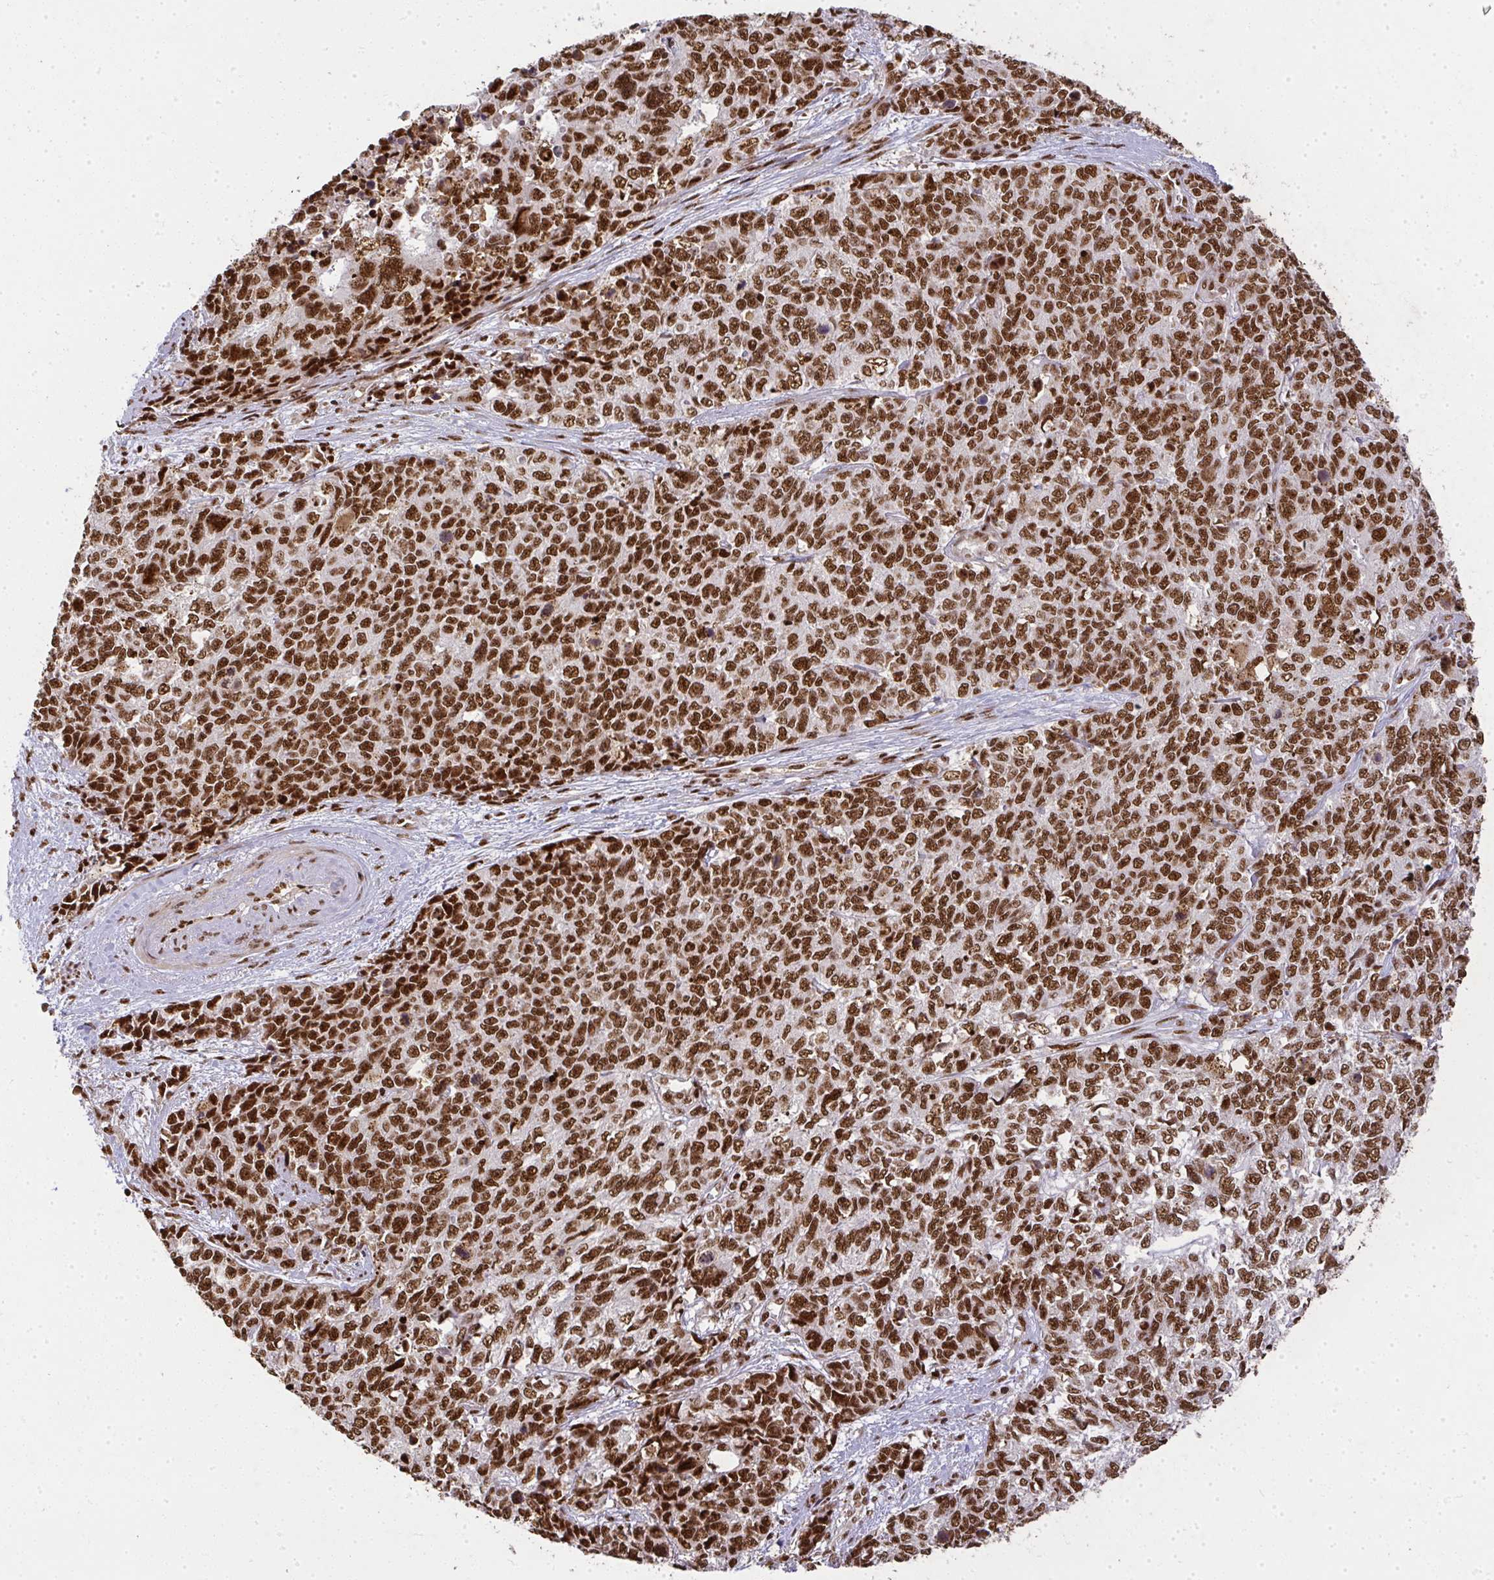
{"staining": {"intensity": "strong", "quantity": ">75%", "location": "nuclear"}, "tissue": "cervical cancer", "cell_type": "Tumor cells", "image_type": "cancer", "snomed": [{"axis": "morphology", "description": "Adenocarcinoma, NOS"}, {"axis": "topography", "description": "Cervix"}], "caption": "The photomicrograph displays staining of cervical adenocarcinoma, revealing strong nuclear protein staining (brown color) within tumor cells. The staining is performed using DAB (3,3'-diaminobenzidine) brown chromogen to label protein expression. The nuclei are counter-stained blue using hematoxylin.", "gene": "U2AF1", "patient": {"sex": "female", "age": 63}}